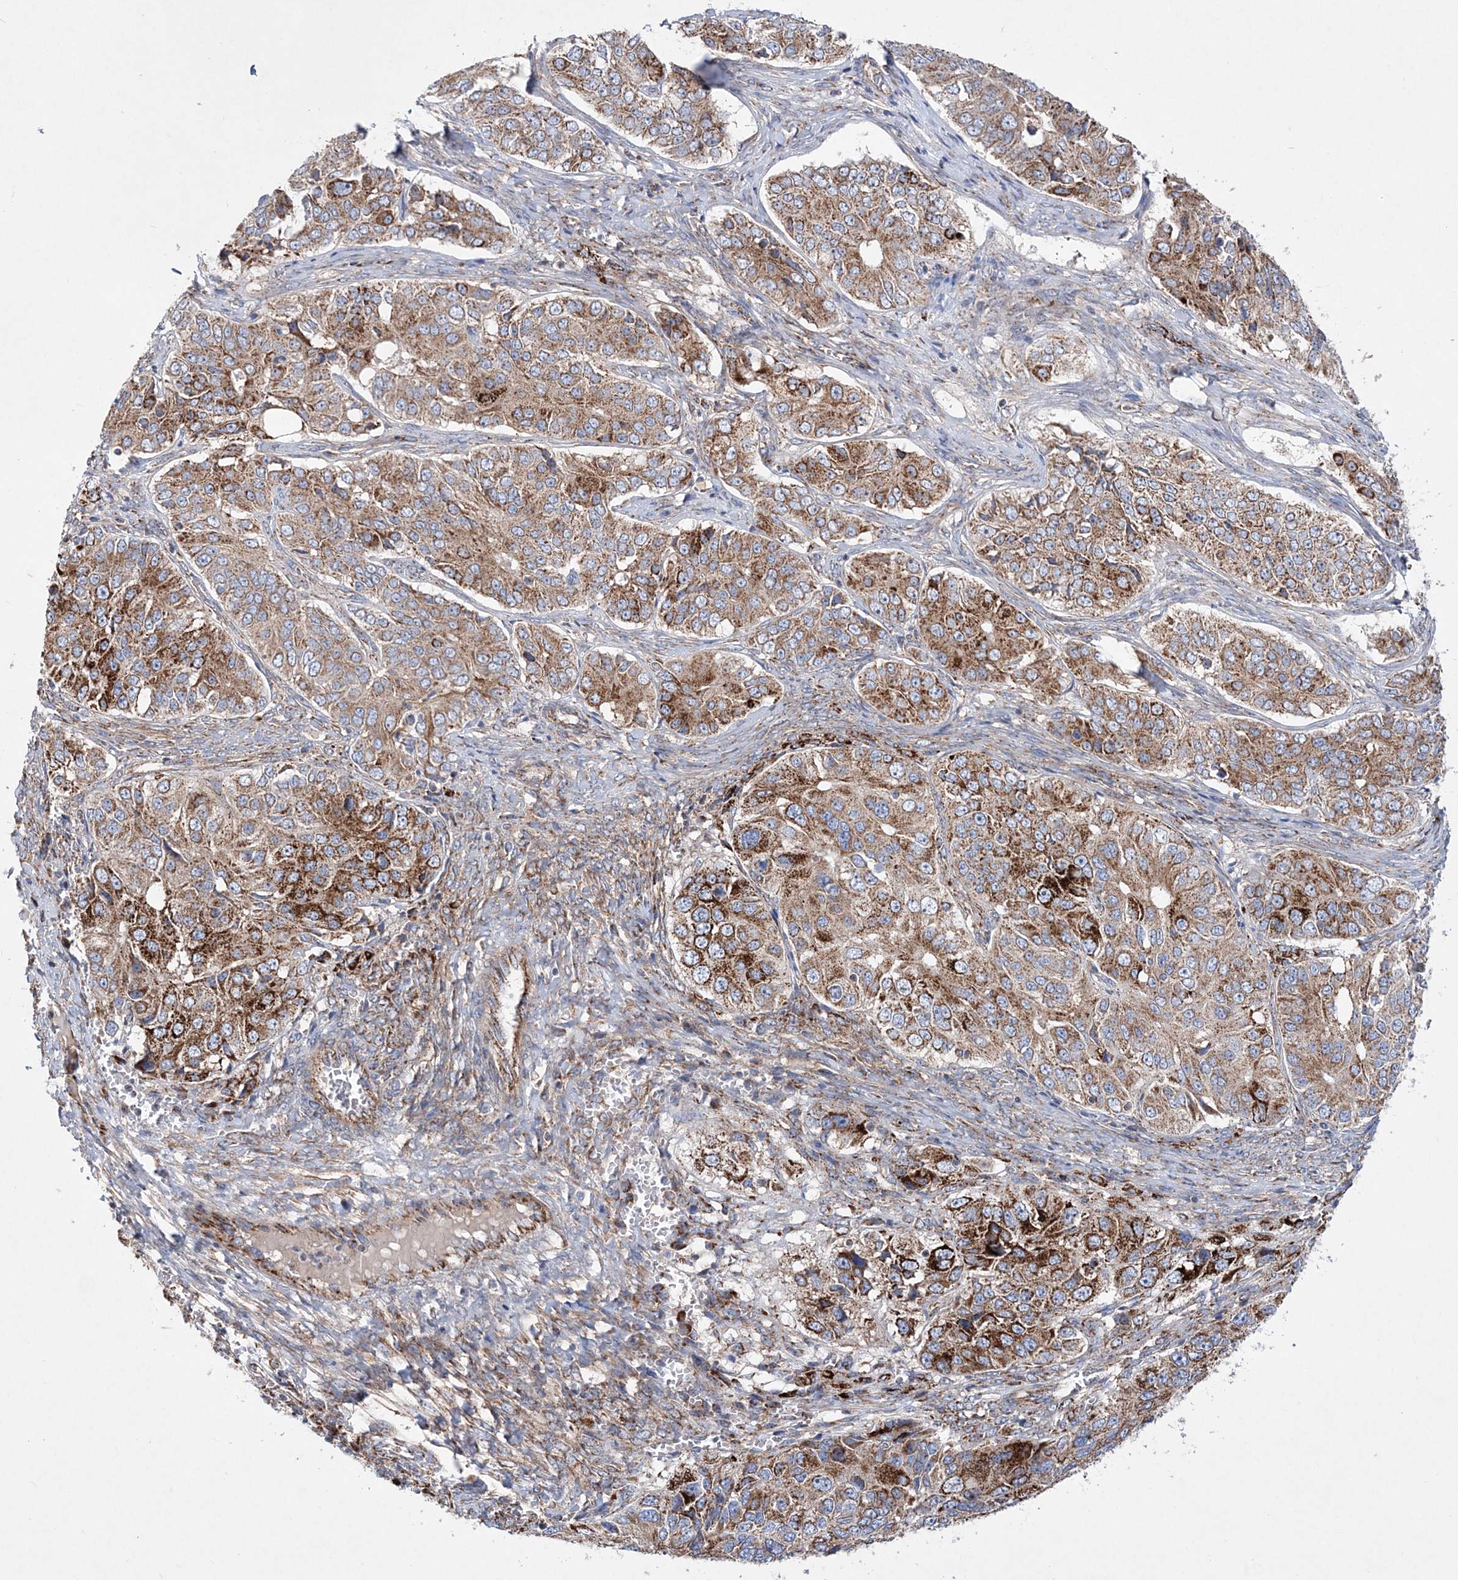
{"staining": {"intensity": "moderate", "quantity": ">75%", "location": "cytoplasmic/membranous"}, "tissue": "ovarian cancer", "cell_type": "Tumor cells", "image_type": "cancer", "snomed": [{"axis": "morphology", "description": "Carcinoma, endometroid"}, {"axis": "topography", "description": "Ovary"}], "caption": "DAB immunohistochemical staining of ovarian cancer (endometroid carcinoma) exhibits moderate cytoplasmic/membranous protein staining in approximately >75% of tumor cells.", "gene": "NGLY1", "patient": {"sex": "female", "age": 51}}